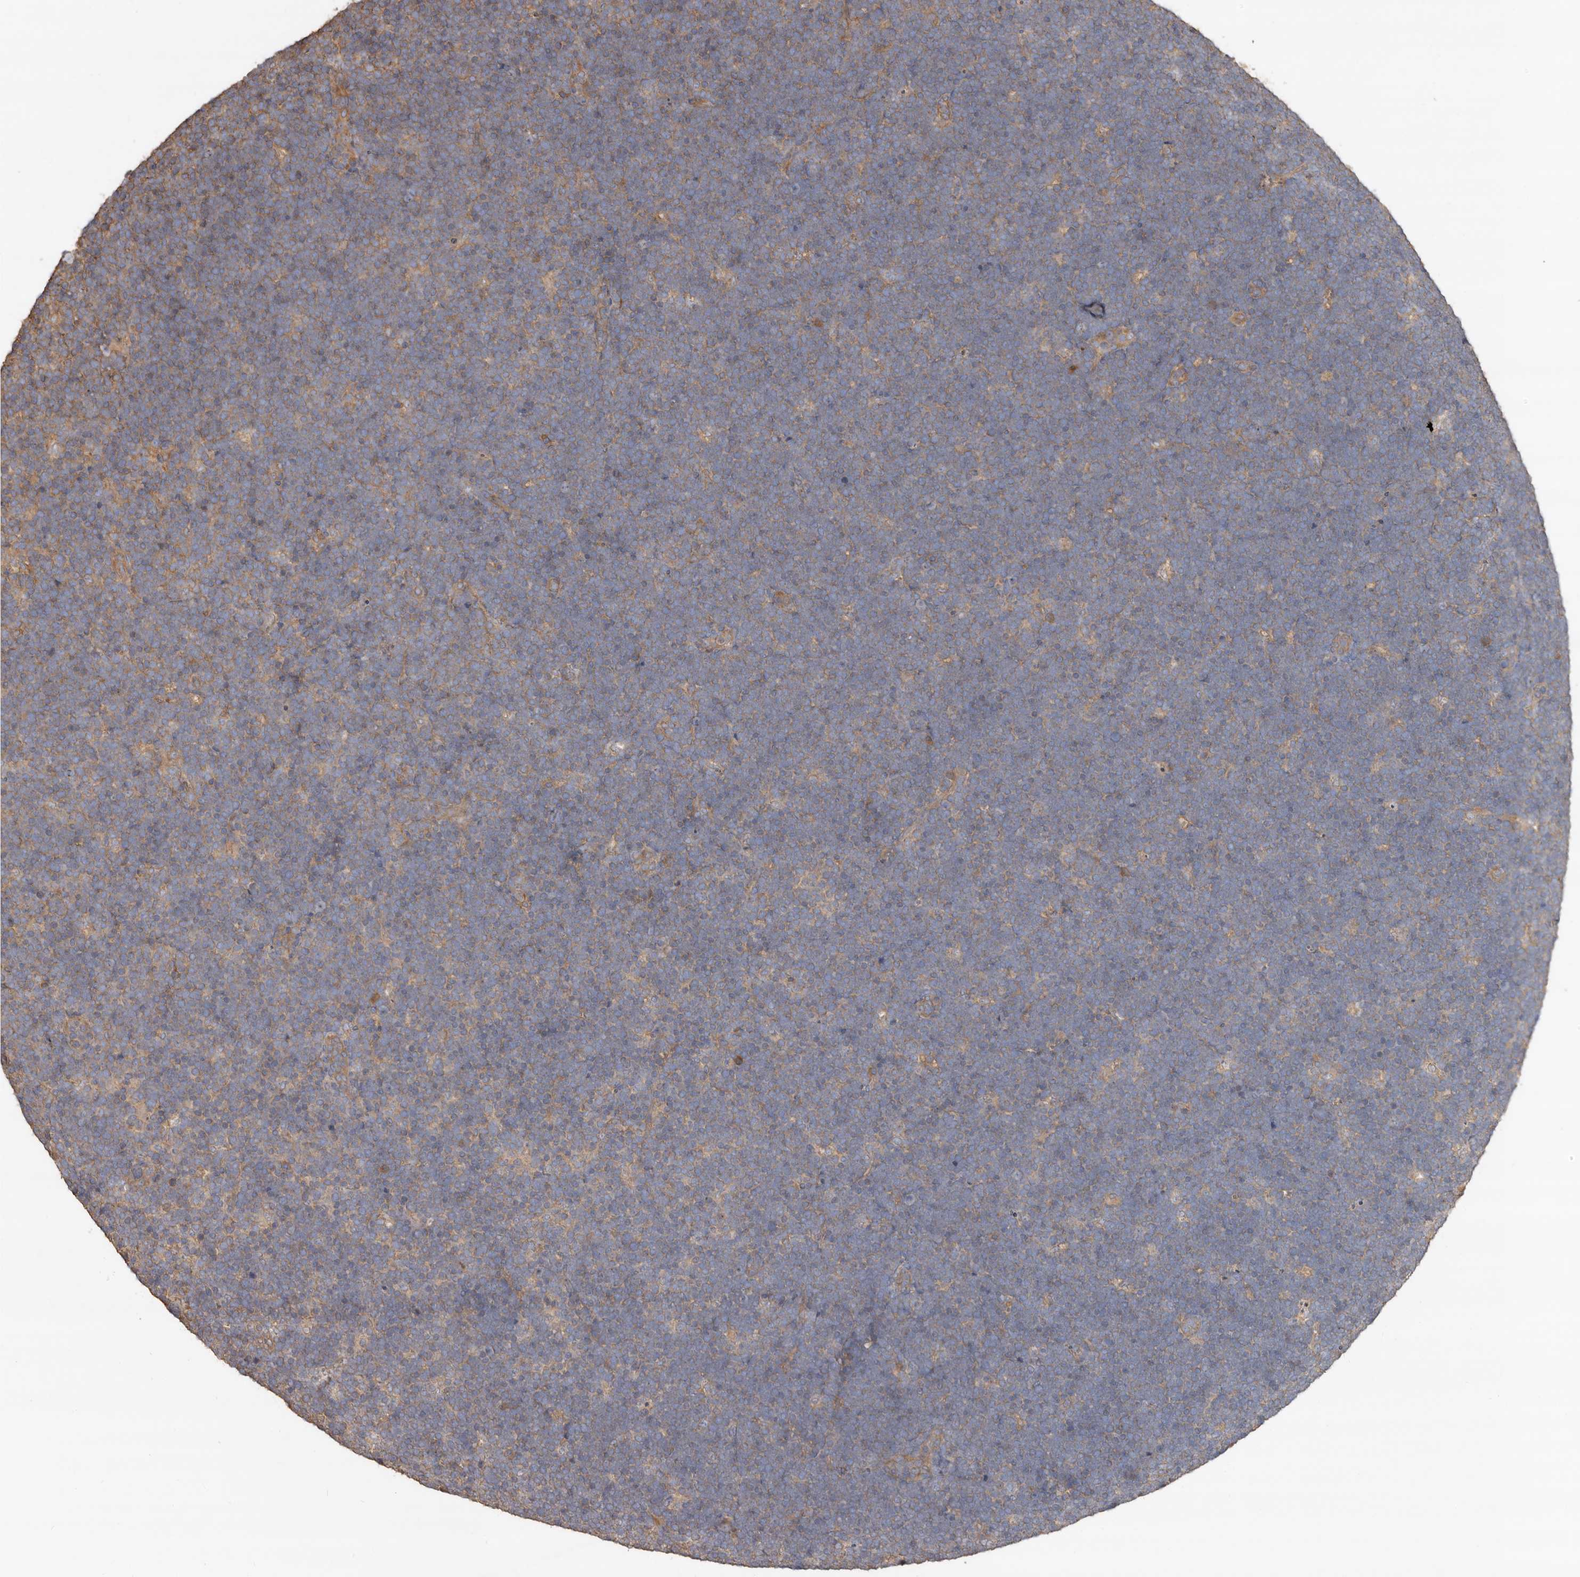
{"staining": {"intensity": "weak", "quantity": "<25%", "location": "cytoplasmic/membranous"}, "tissue": "lymphoma", "cell_type": "Tumor cells", "image_type": "cancer", "snomed": [{"axis": "morphology", "description": "Malignant lymphoma, non-Hodgkin's type, High grade"}, {"axis": "topography", "description": "Lymph node"}], "caption": "The micrograph reveals no staining of tumor cells in lymphoma.", "gene": "FLCN", "patient": {"sex": "male", "age": 13}}